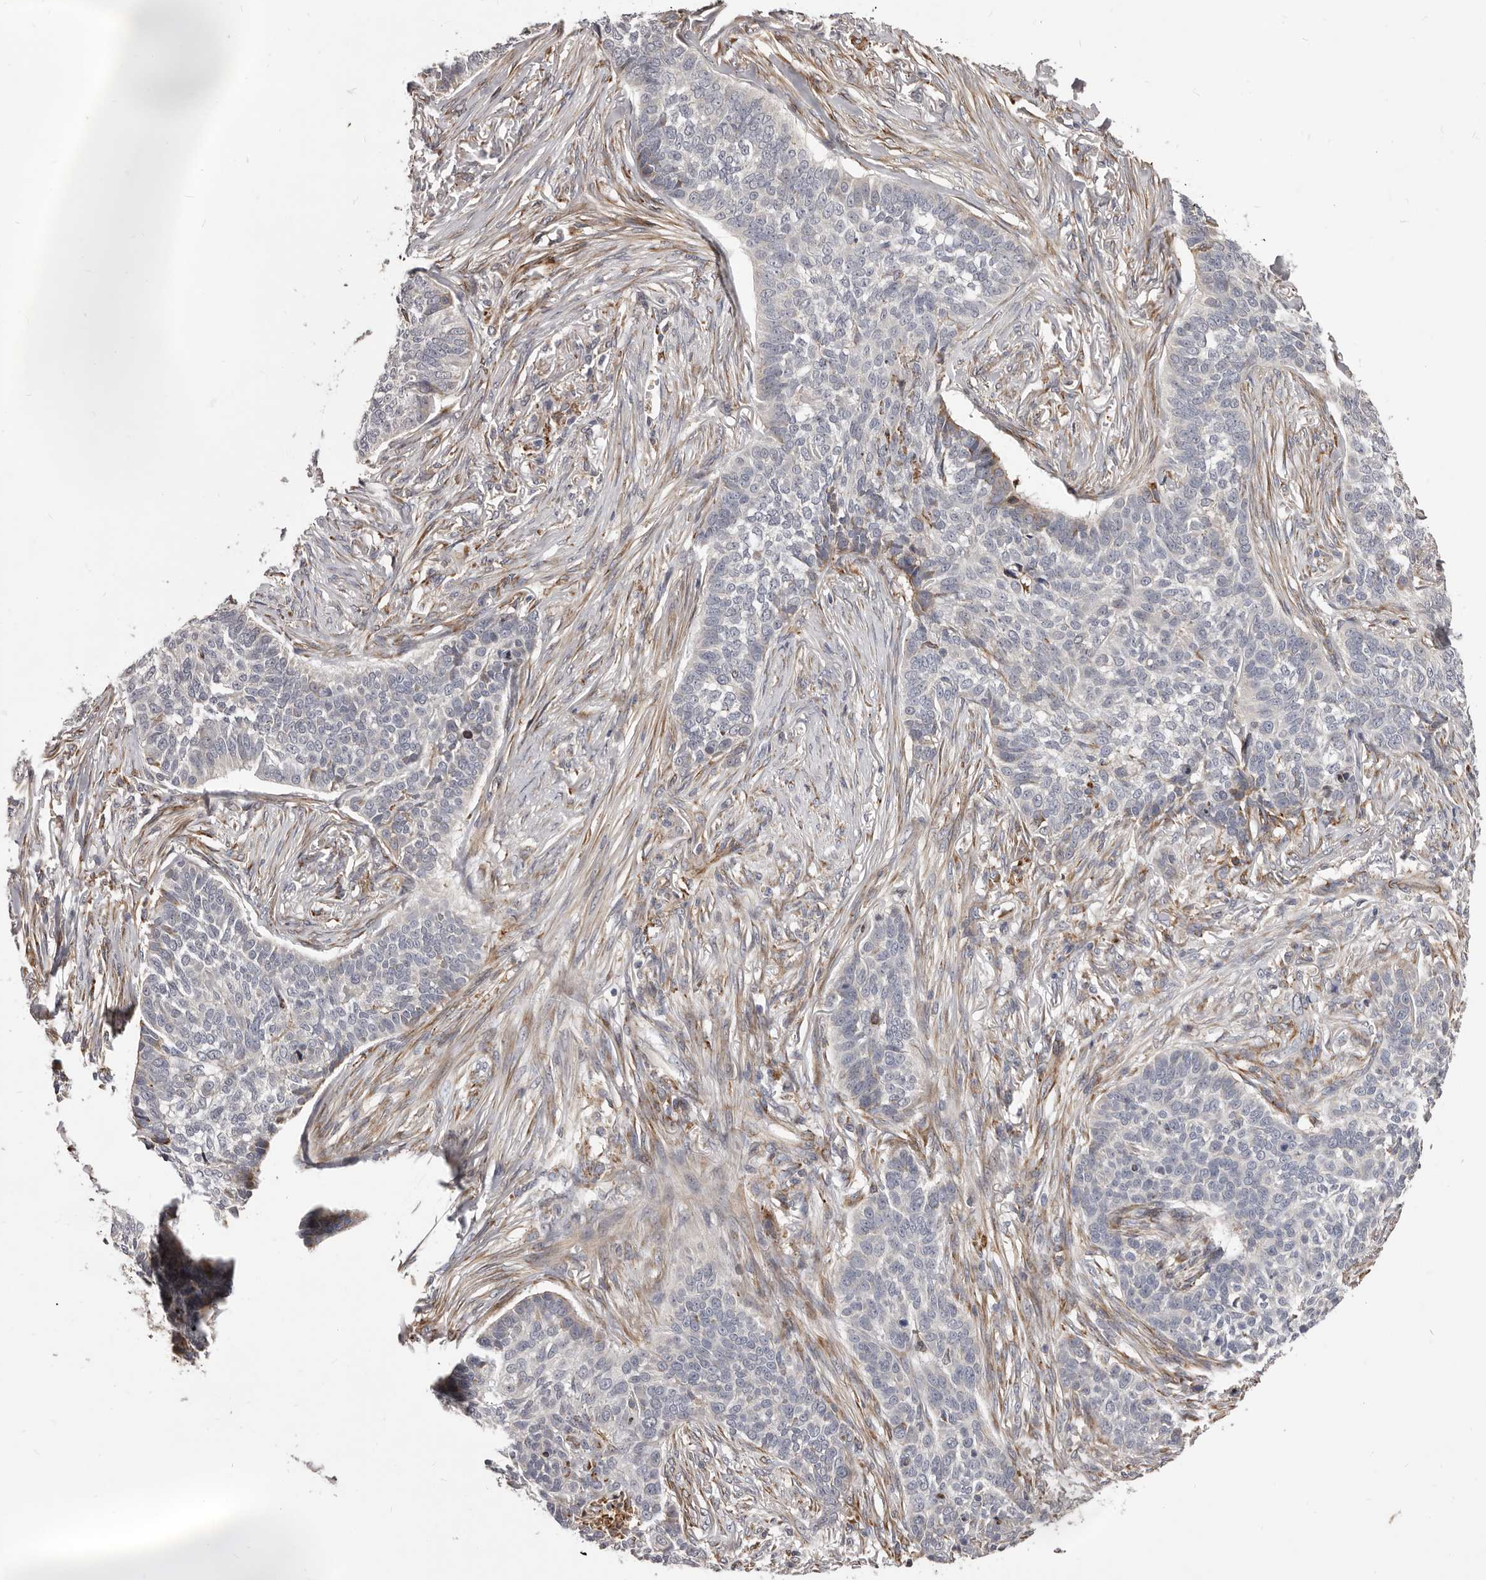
{"staining": {"intensity": "negative", "quantity": "none", "location": "none"}, "tissue": "skin cancer", "cell_type": "Tumor cells", "image_type": "cancer", "snomed": [{"axis": "morphology", "description": "Basal cell carcinoma"}, {"axis": "topography", "description": "Skin"}], "caption": "Immunohistochemistry photomicrograph of neoplastic tissue: human skin basal cell carcinoma stained with DAB exhibits no significant protein expression in tumor cells.", "gene": "ALPK1", "patient": {"sex": "male", "age": 85}}